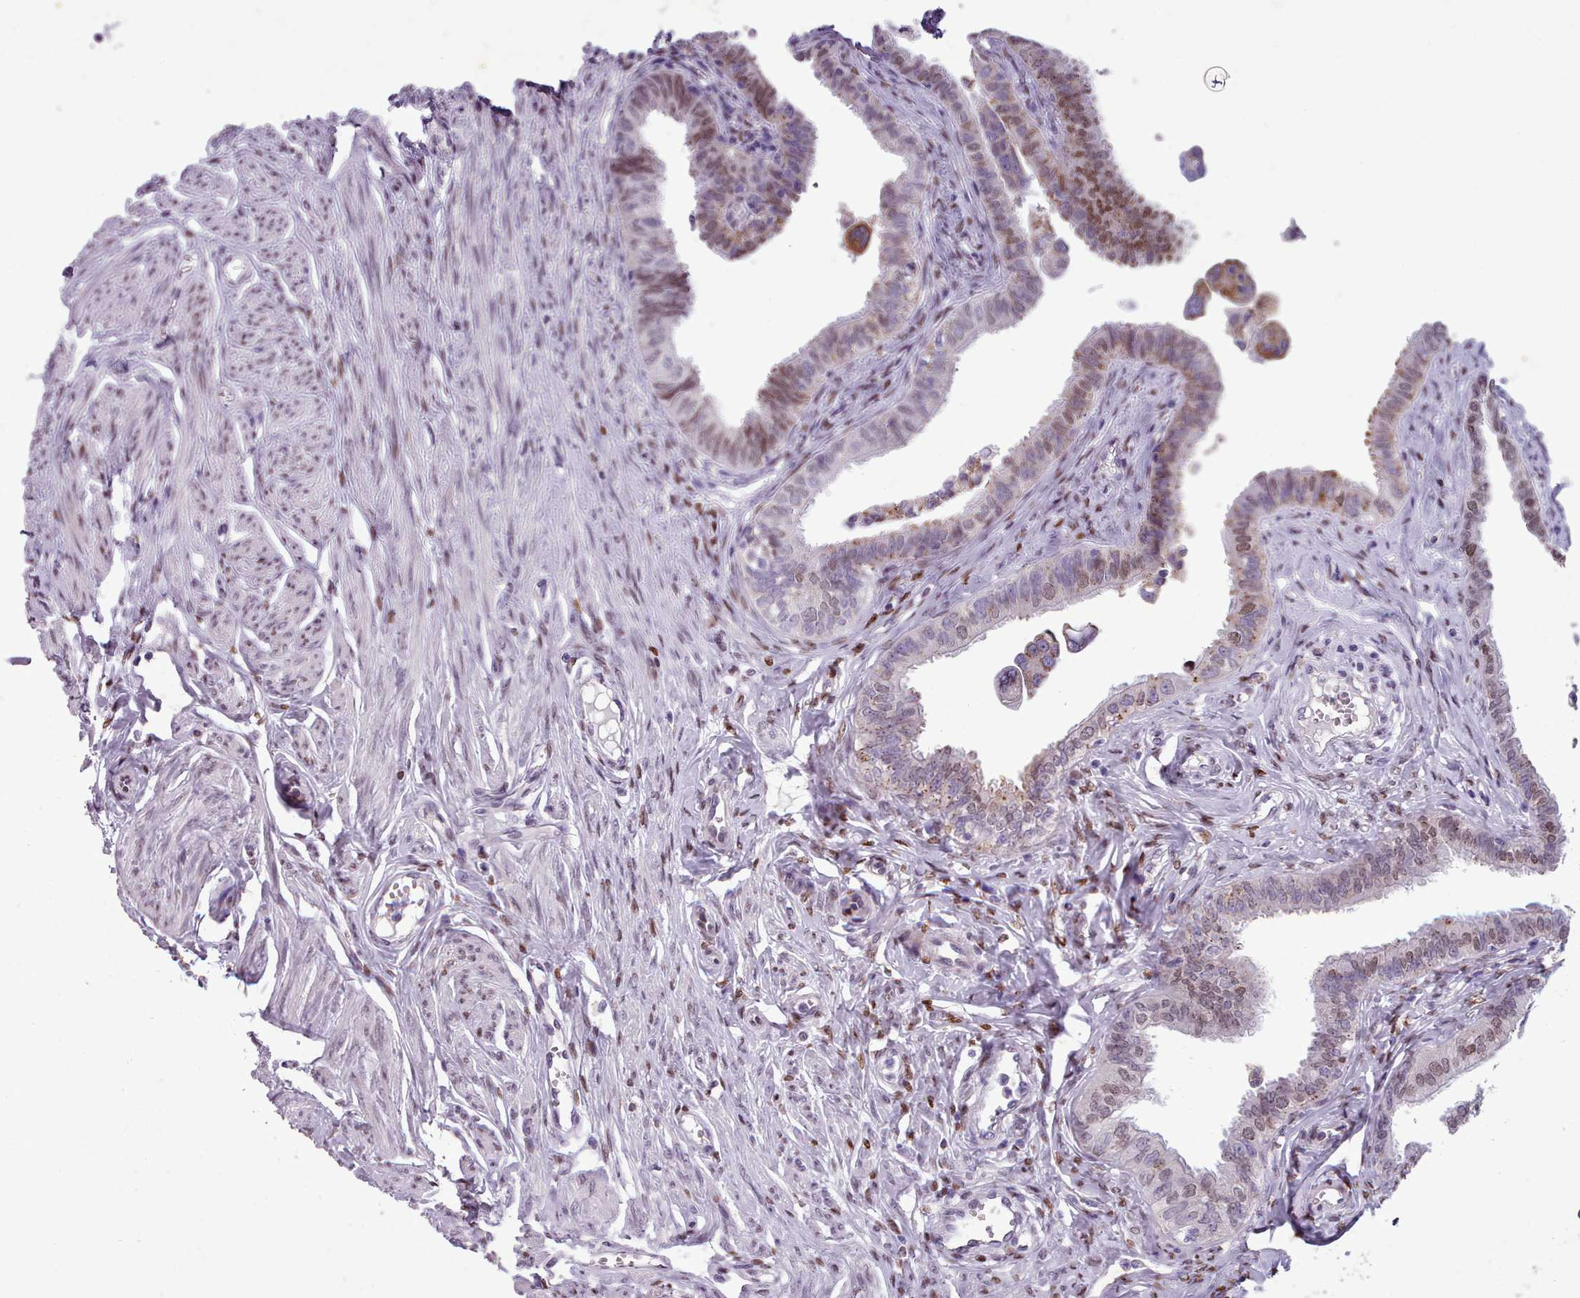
{"staining": {"intensity": "moderate", "quantity": "25%-75%", "location": "nuclear"}, "tissue": "fallopian tube", "cell_type": "Glandular cells", "image_type": "normal", "snomed": [{"axis": "morphology", "description": "Normal tissue, NOS"}, {"axis": "morphology", "description": "Carcinoma, NOS"}, {"axis": "topography", "description": "Fallopian tube"}, {"axis": "topography", "description": "Ovary"}], "caption": "Immunohistochemistry of normal fallopian tube exhibits medium levels of moderate nuclear expression in about 25%-75% of glandular cells.", "gene": "KCNT2", "patient": {"sex": "female", "age": 59}}